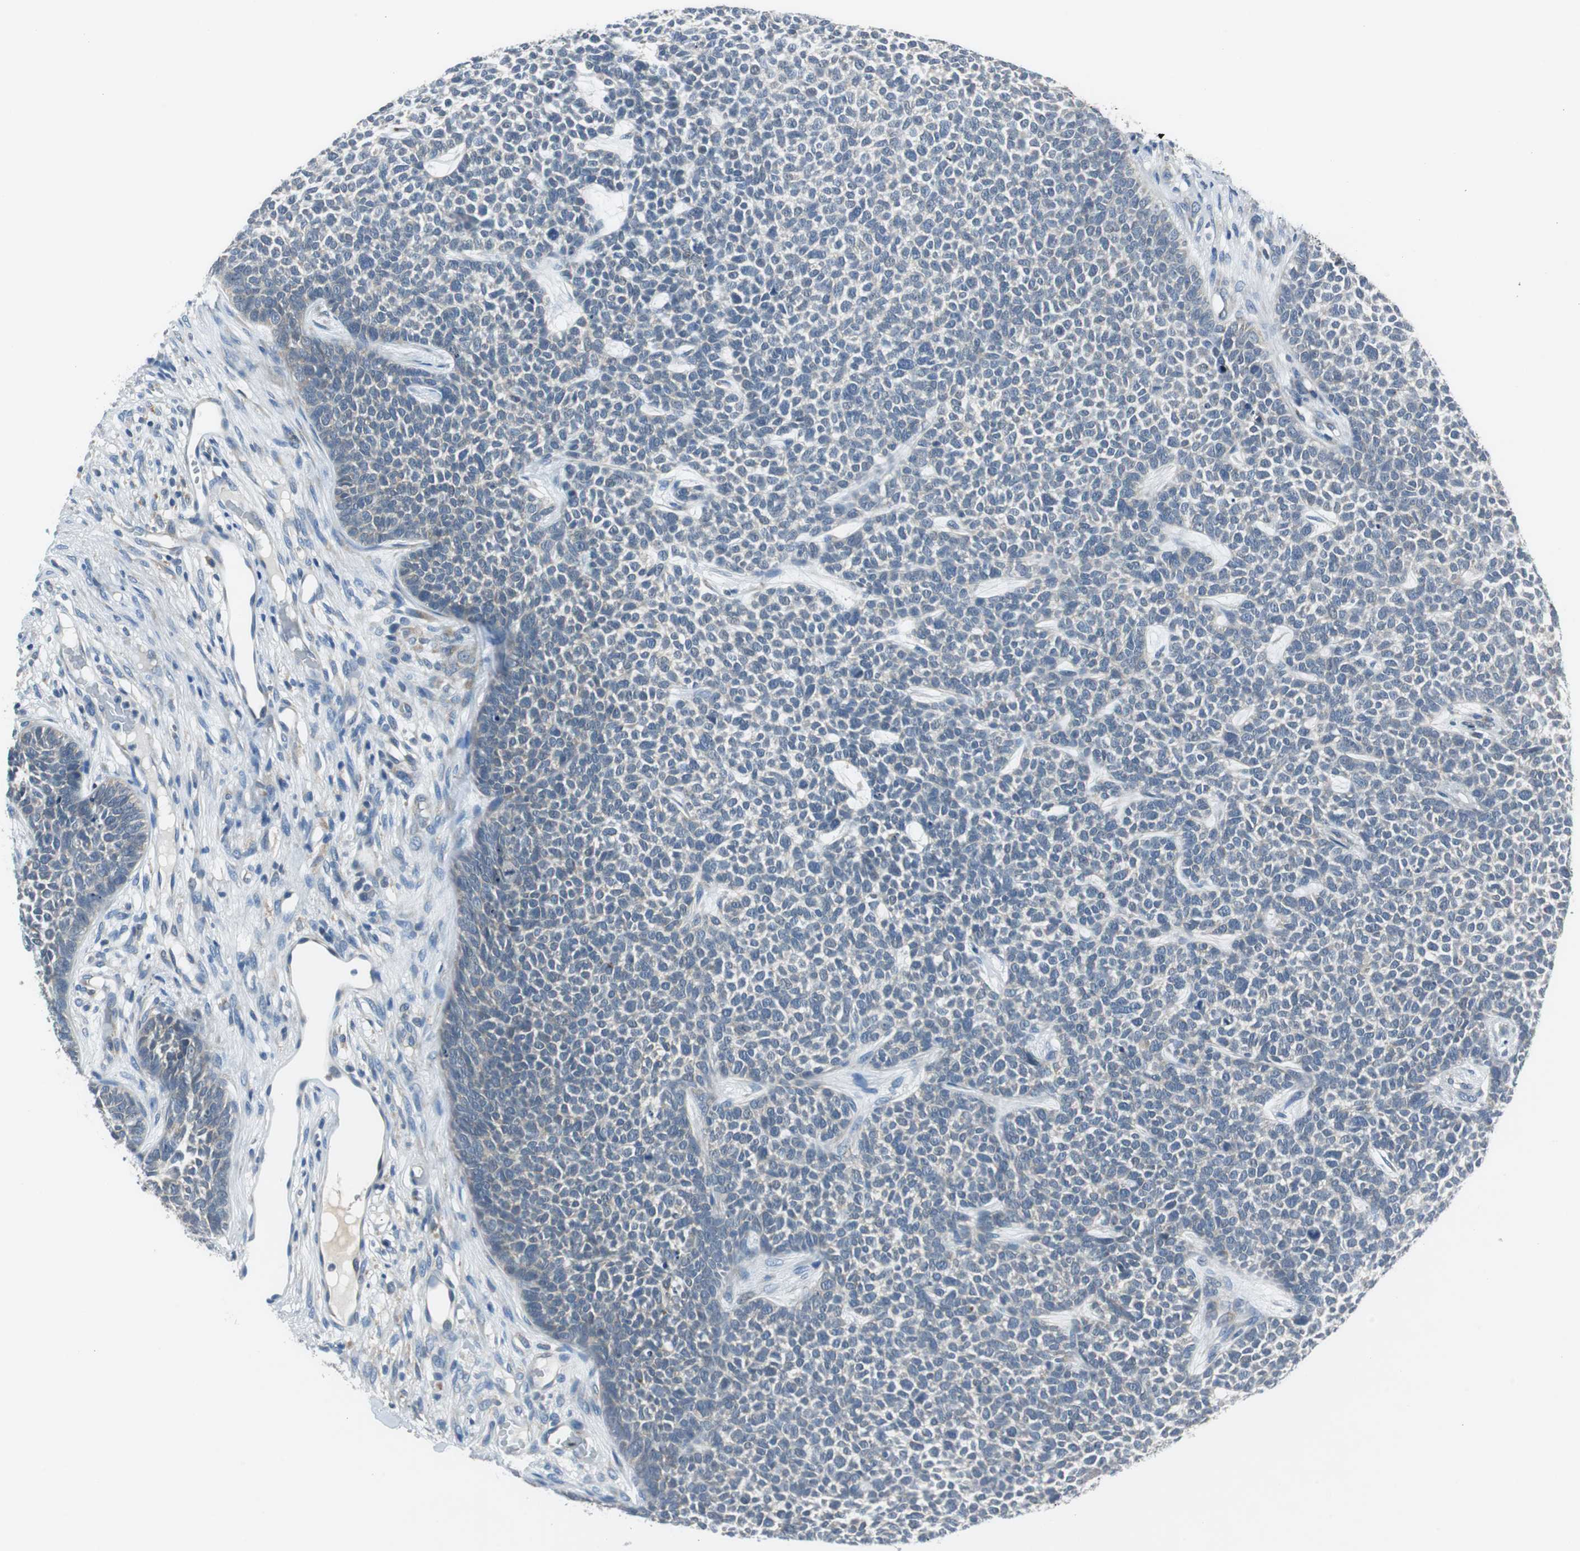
{"staining": {"intensity": "negative", "quantity": "none", "location": "none"}, "tissue": "skin cancer", "cell_type": "Tumor cells", "image_type": "cancer", "snomed": [{"axis": "morphology", "description": "Basal cell carcinoma"}, {"axis": "topography", "description": "Skin"}], "caption": "Tumor cells show no significant expression in skin basal cell carcinoma.", "gene": "PLAA", "patient": {"sex": "female", "age": 84}}